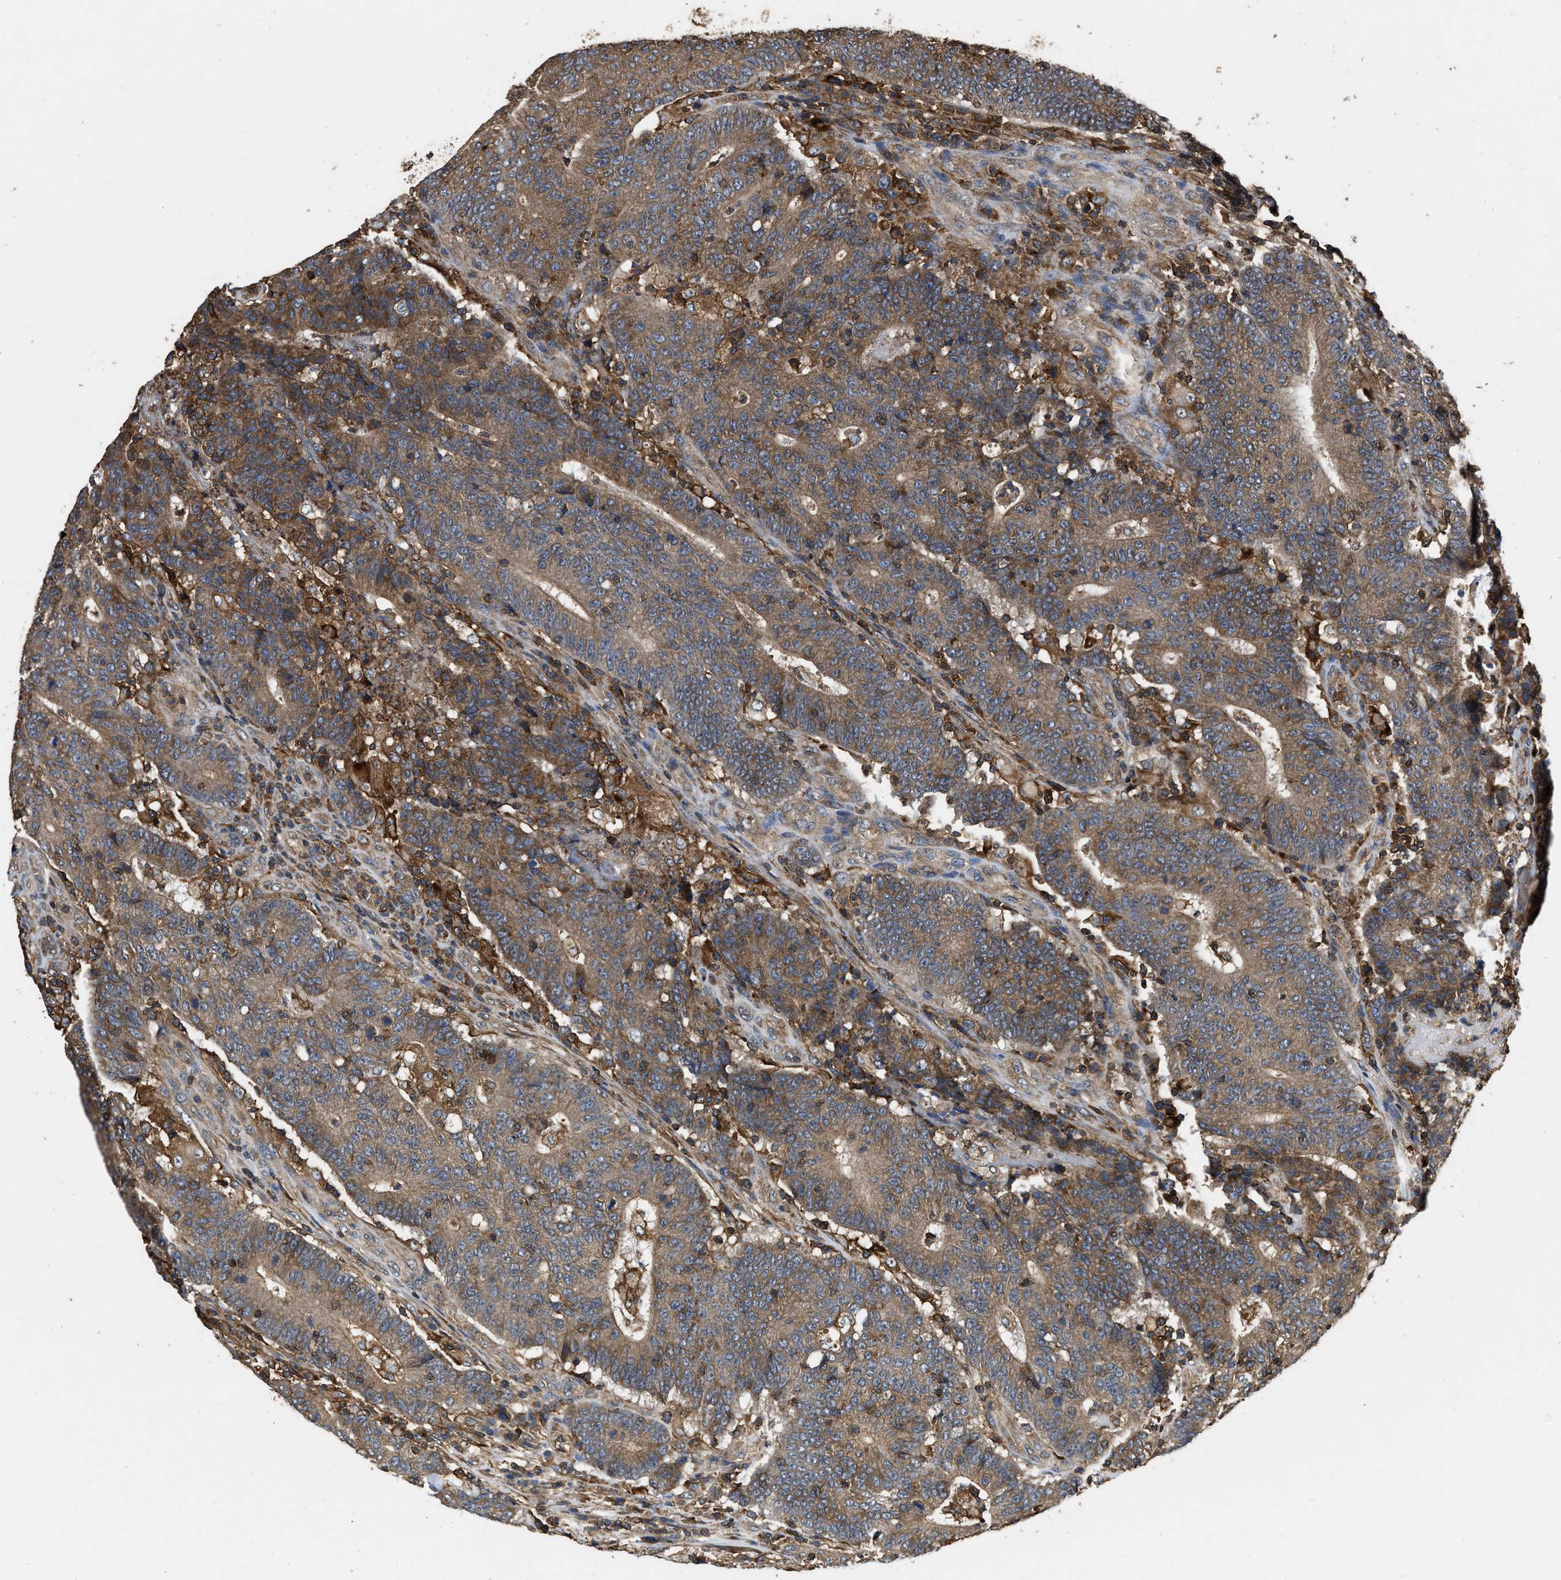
{"staining": {"intensity": "moderate", "quantity": ">75%", "location": "cytoplasmic/membranous"}, "tissue": "colorectal cancer", "cell_type": "Tumor cells", "image_type": "cancer", "snomed": [{"axis": "morphology", "description": "Normal tissue, NOS"}, {"axis": "morphology", "description": "Adenocarcinoma, NOS"}, {"axis": "topography", "description": "Colon"}], "caption": "Immunohistochemistry (IHC) (DAB (3,3'-diaminobenzidine)) staining of colorectal adenocarcinoma displays moderate cytoplasmic/membranous protein positivity in about >75% of tumor cells. (DAB (3,3'-diaminobenzidine) = brown stain, brightfield microscopy at high magnification).", "gene": "LINGO2", "patient": {"sex": "female", "age": 75}}